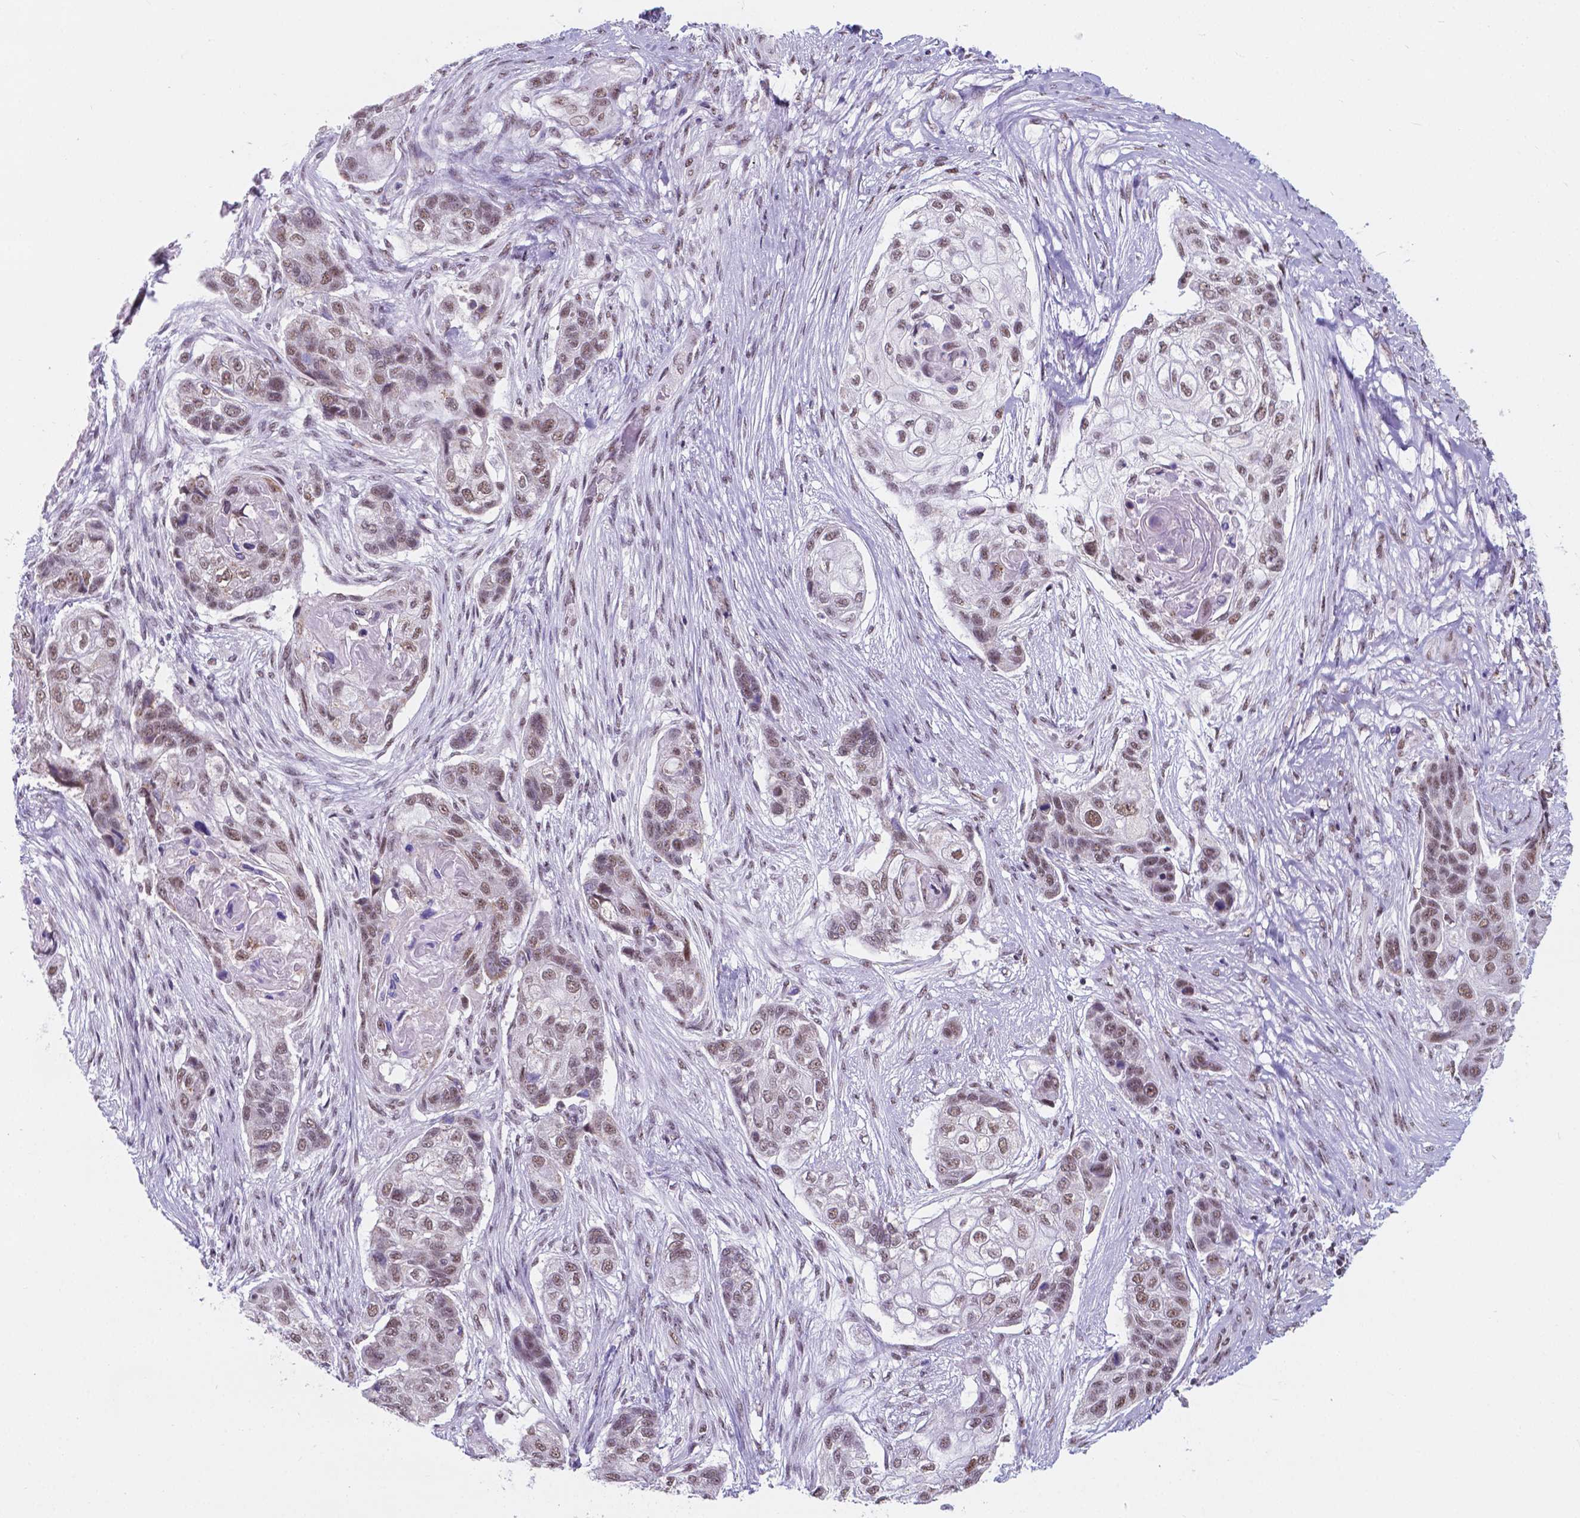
{"staining": {"intensity": "weak", "quantity": ">75%", "location": "nuclear"}, "tissue": "lung cancer", "cell_type": "Tumor cells", "image_type": "cancer", "snomed": [{"axis": "morphology", "description": "Squamous cell carcinoma, NOS"}, {"axis": "topography", "description": "Lung"}], "caption": "IHC (DAB (3,3'-diaminobenzidine)) staining of human squamous cell carcinoma (lung) reveals weak nuclear protein expression in about >75% of tumor cells.", "gene": "BCAS2", "patient": {"sex": "male", "age": 69}}